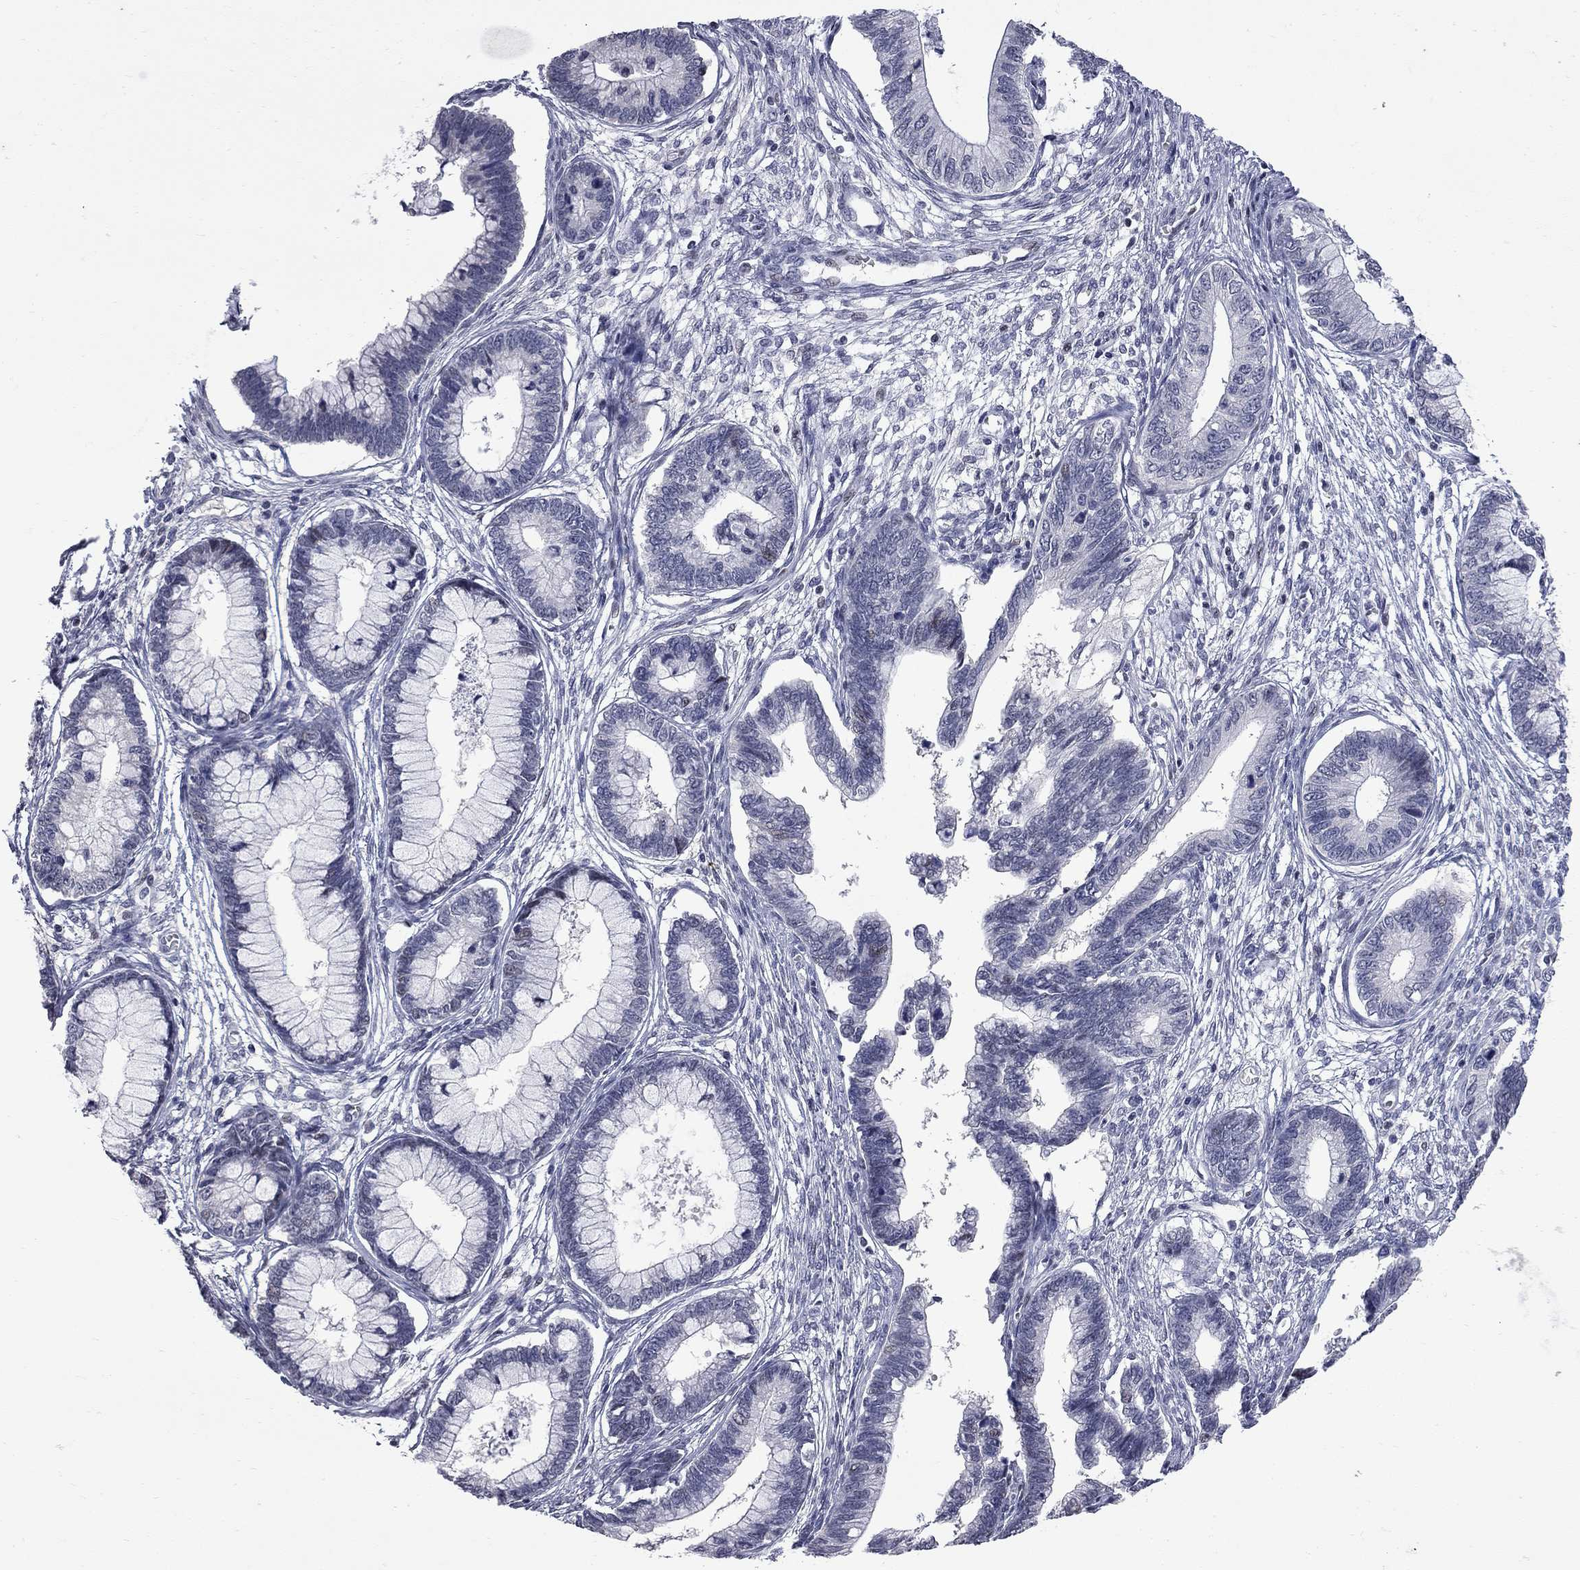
{"staining": {"intensity": "negative", "quantity": "none", "location": "none"}, "tissue": "cervical cancer", "cell_type": "Tumor cells", "image_type": "cancer", "snomed": [{"axis": "morphology", "description": "Adenocarcinoma, NOS"}, {"axis": "topography", "description": "Cervix"}], "caption": "Protein analysis of adenocarcinoma (cervical) exhibits no significant positivity in tumor cells. (Stains: DAB (3,3'-diaminobenzidine) immunohistochemistry with hematoxylin counter stain, Microscopy: brightfield microscopy at high magnification).", "gene": "ZNF154", "patient": {"sex": "female", "age": 44}}